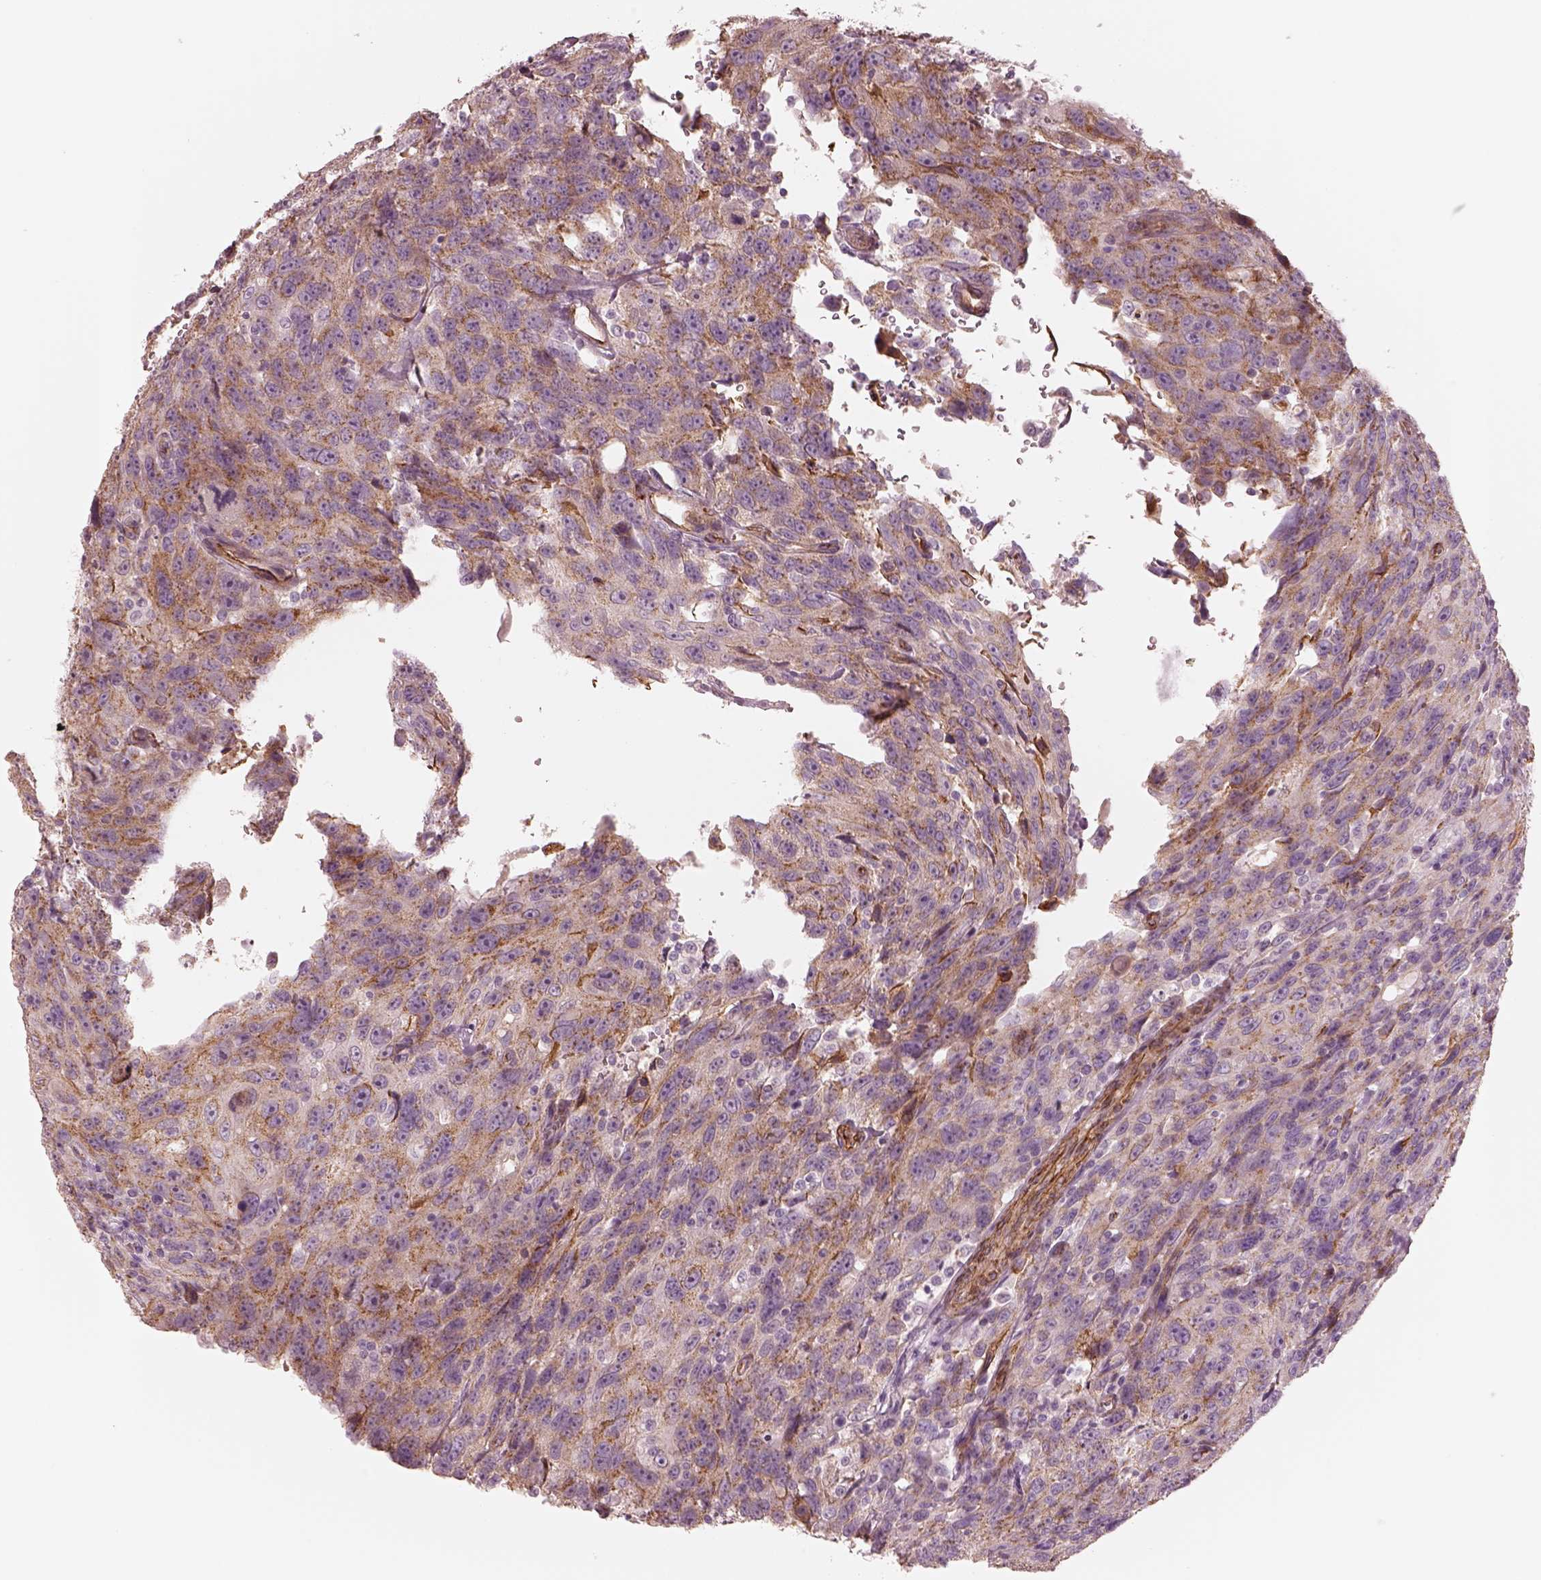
{"staining": {"intensity": "moderate", "quantity": "25%-75%", "location": "cytoplasmic/membranous"}, "tissue": "urothelial cancer", "cell_type": "Tumor cells", "image_type": "cancer", "snomed": [{"axis": "morphology", "description": "Urothelial carcinoma, NOS"}, {"axis": "morphology", "description": "Urothelial carcinoma, High grade"}, {"axis": "topography", "description": "Urinary bladder"}], "caption": "This micrograph shows immunohistochemistry (IHC) staining of human urothelial cancer, with medium moderate cytoplasmic/membranous positivity in about 25%-75% of tumor cells.", "gene": "CRYM", "patient": {"sex": "female", "age": 73}}